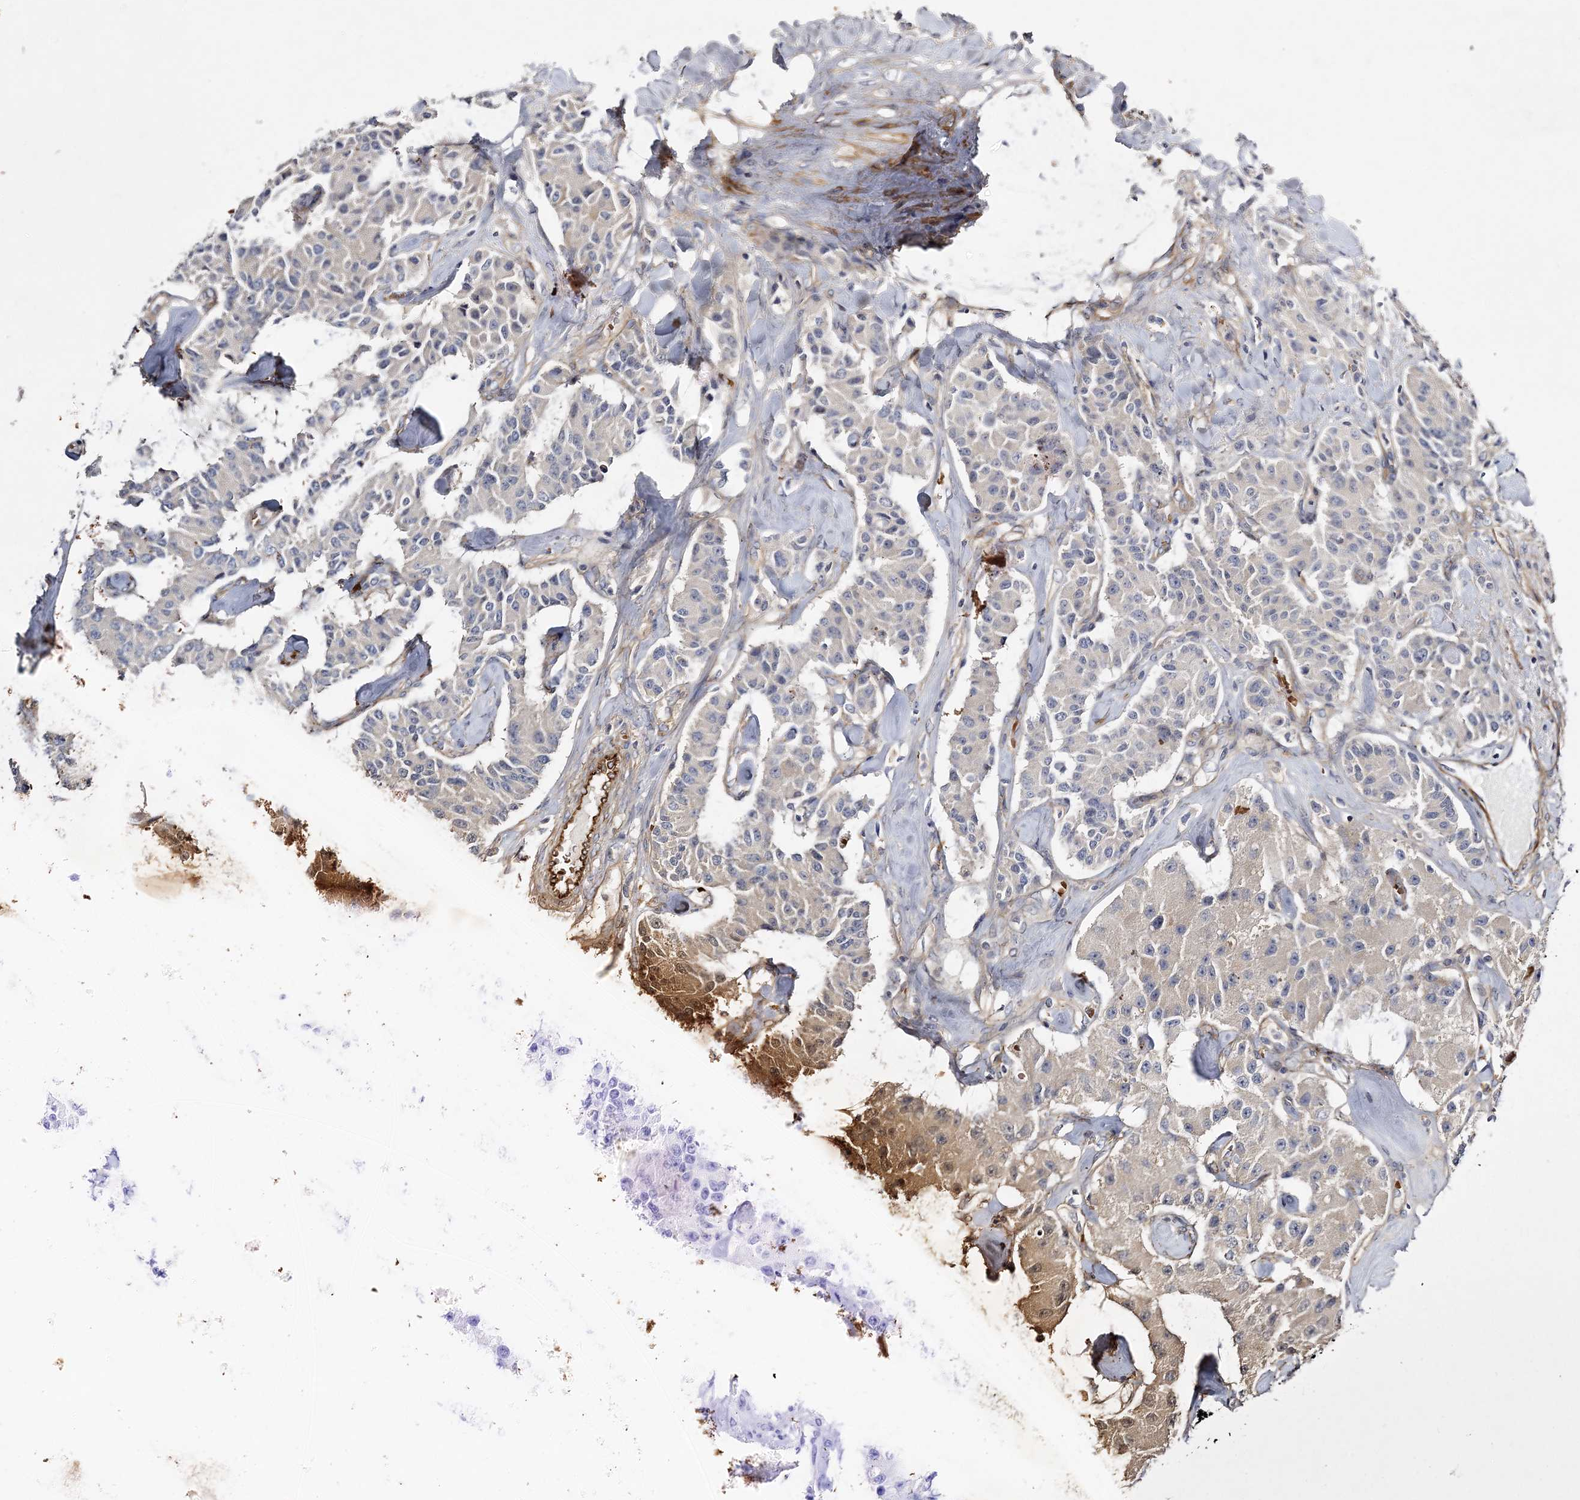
{"staining": {"intensity": "negative", "quantity": "none", "location": "none"}, "tissue": "carcinoid", "cell_type": "Tumor cells", "image_type": "cancer", "snomed": [{"axis": "morphology", "description": "Carcinoid, malignant, NOS"}, {"axis": "topography", "description": "Pancreas"}], "caption": "Carcinoid was stained to show a protein in brown. There is no significant positivity in tumor cells.", "gene": "CALN1", "patient": {"sex": "male", "age": 41}}